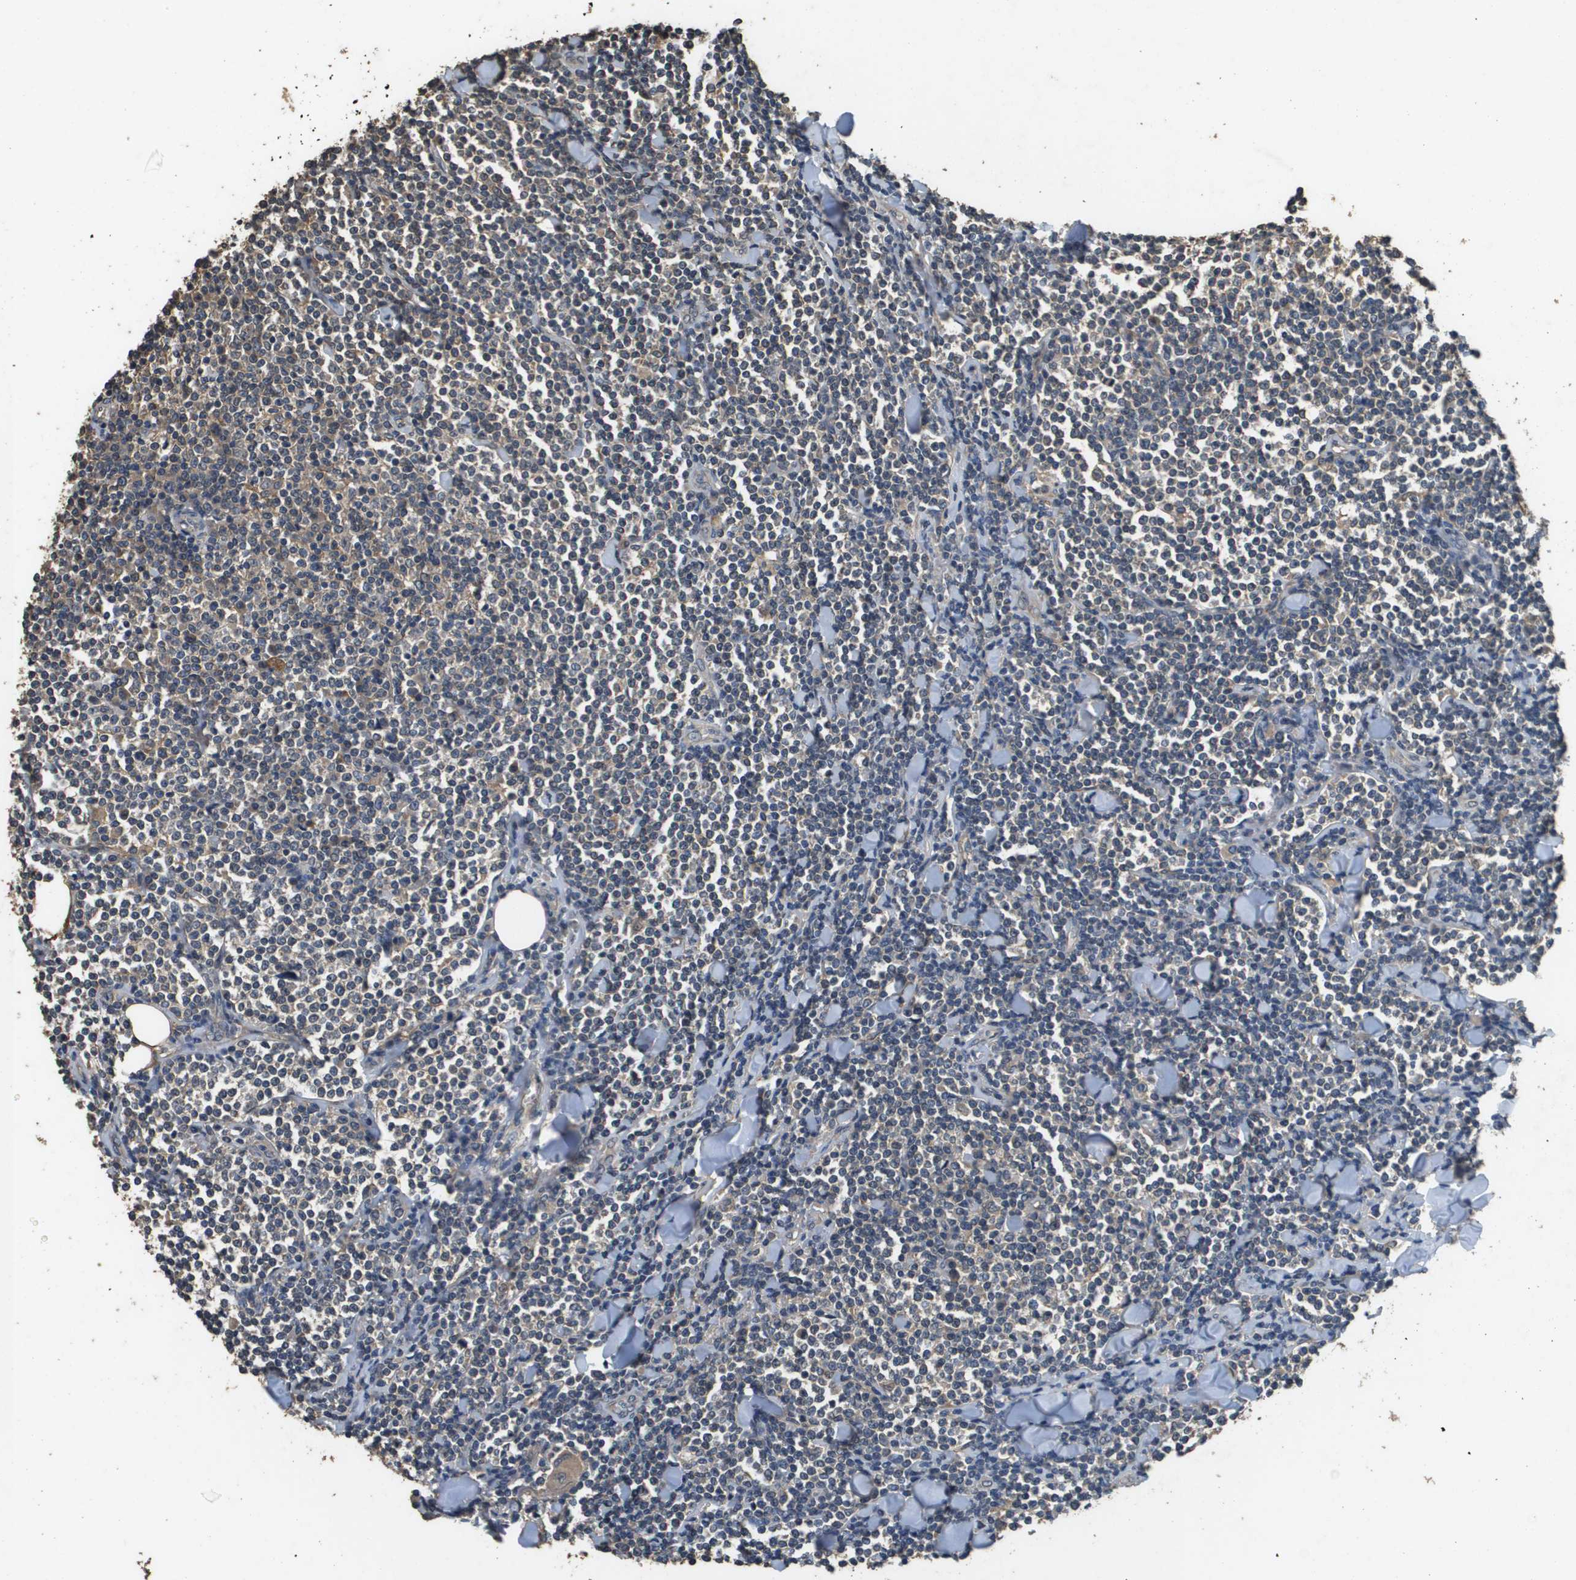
{"staining": {"intensity": "weak", "quantity": ">75%", "location": "cytoplasmic/membranous"}, "tissue": "lymphoma", "cell_type": "Tumor cells", "image_type": "cancer", "snomed": [{"axis": "morphology", "description": "Malignant lymphoma, non-Hodgkin's type, Low grade"}, {"axis": "topography", "description": "Soft tissue"}], "caption": "Low-grade malignant lymphoma, non-Hodgkin's type stained with a brown dye exhibits weak cytoplasmic/membranous positive positivity in about >75% of tumor cells.", "gene": "RAB6B", "patient": {"sex": "male", "age": 92}}